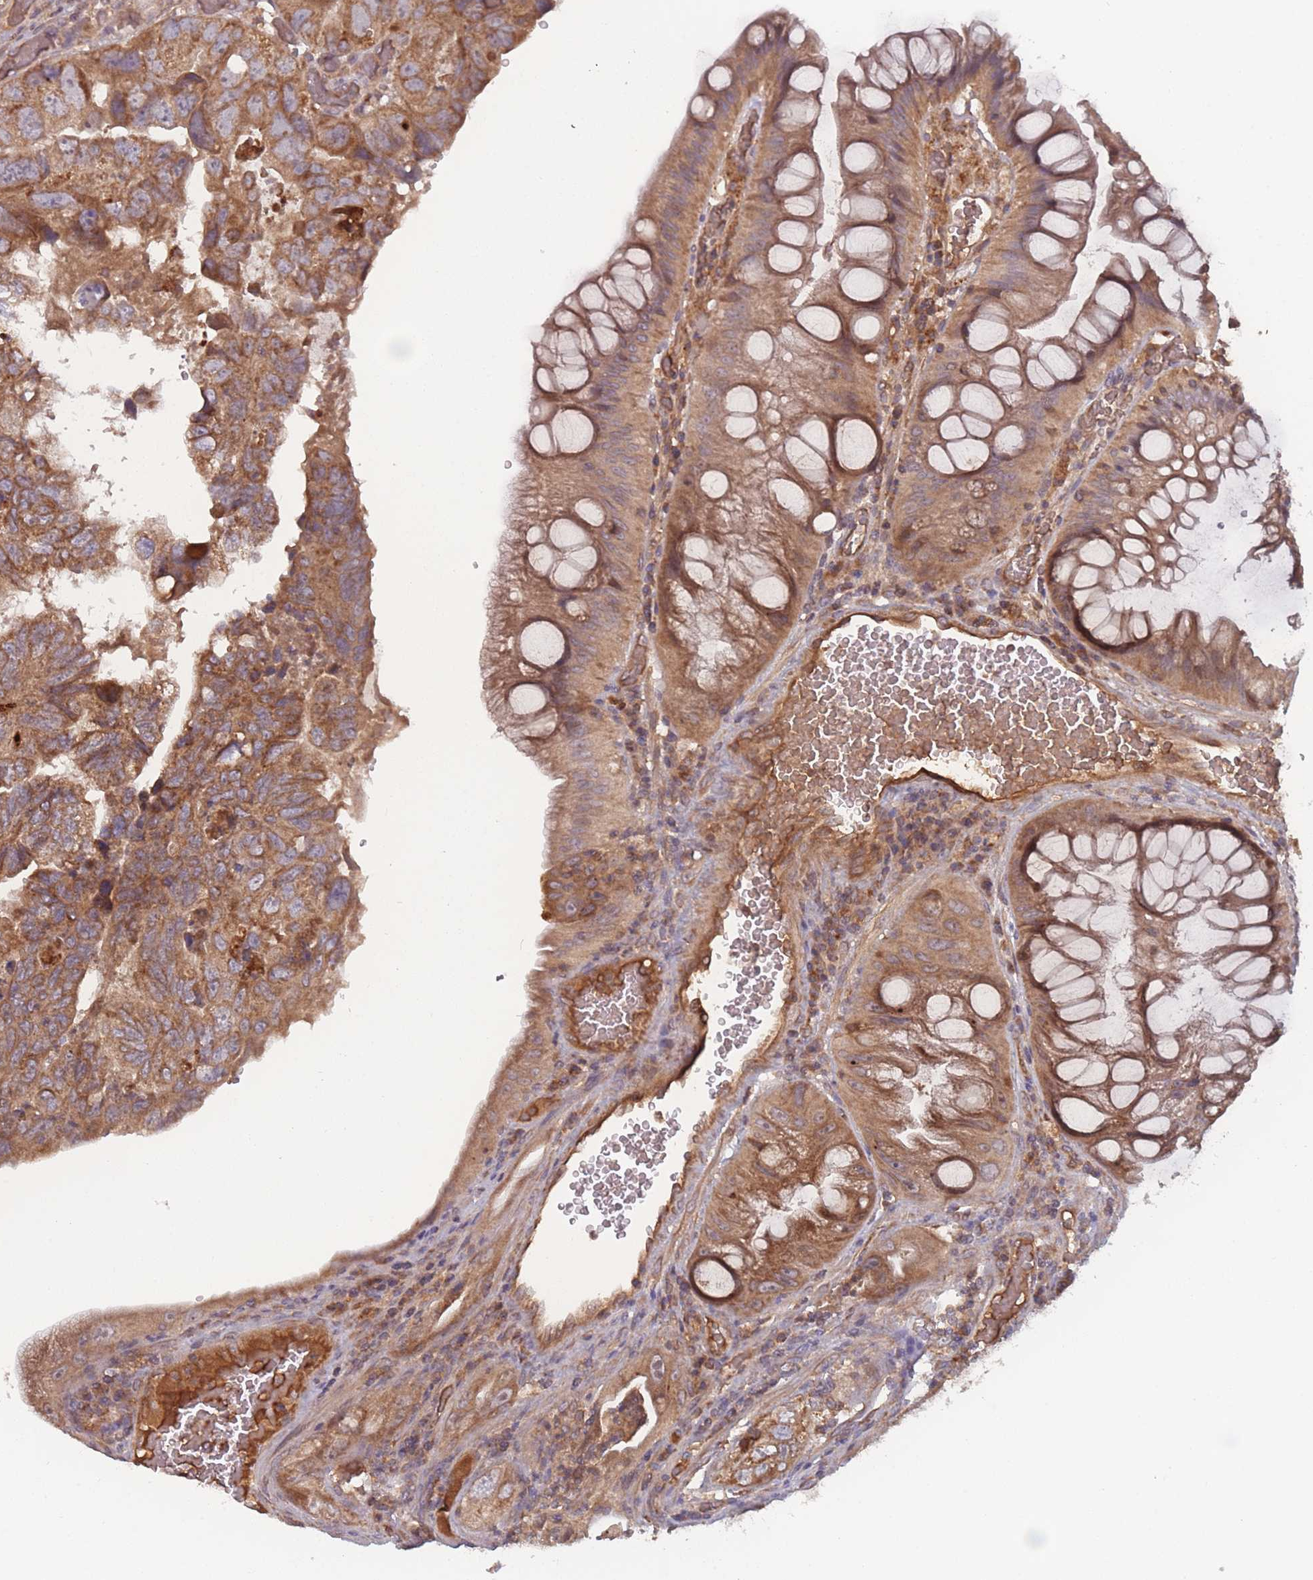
{"staining": {"intensity": "moderate", "quantity": ">75%", "location": "cytoplasmic/membranous"}, "tissue": "colorectal cancer", "cell_type": "Tumor cells", "image_type": "cancer", "snomed": [{"axis": "morphology", "description": "Adenocarcinoma, NOS"}, {"axis": "topography", "description": "Rectum"}], "caption": "Colorectal cancer stained for a protein (brown) reveals moderate cytoplasmic/membranous positive positivity in approximately >75% of tumor cells.", "gene": "ATP5MG", "patient": {"sex": "male", "age": 63}}